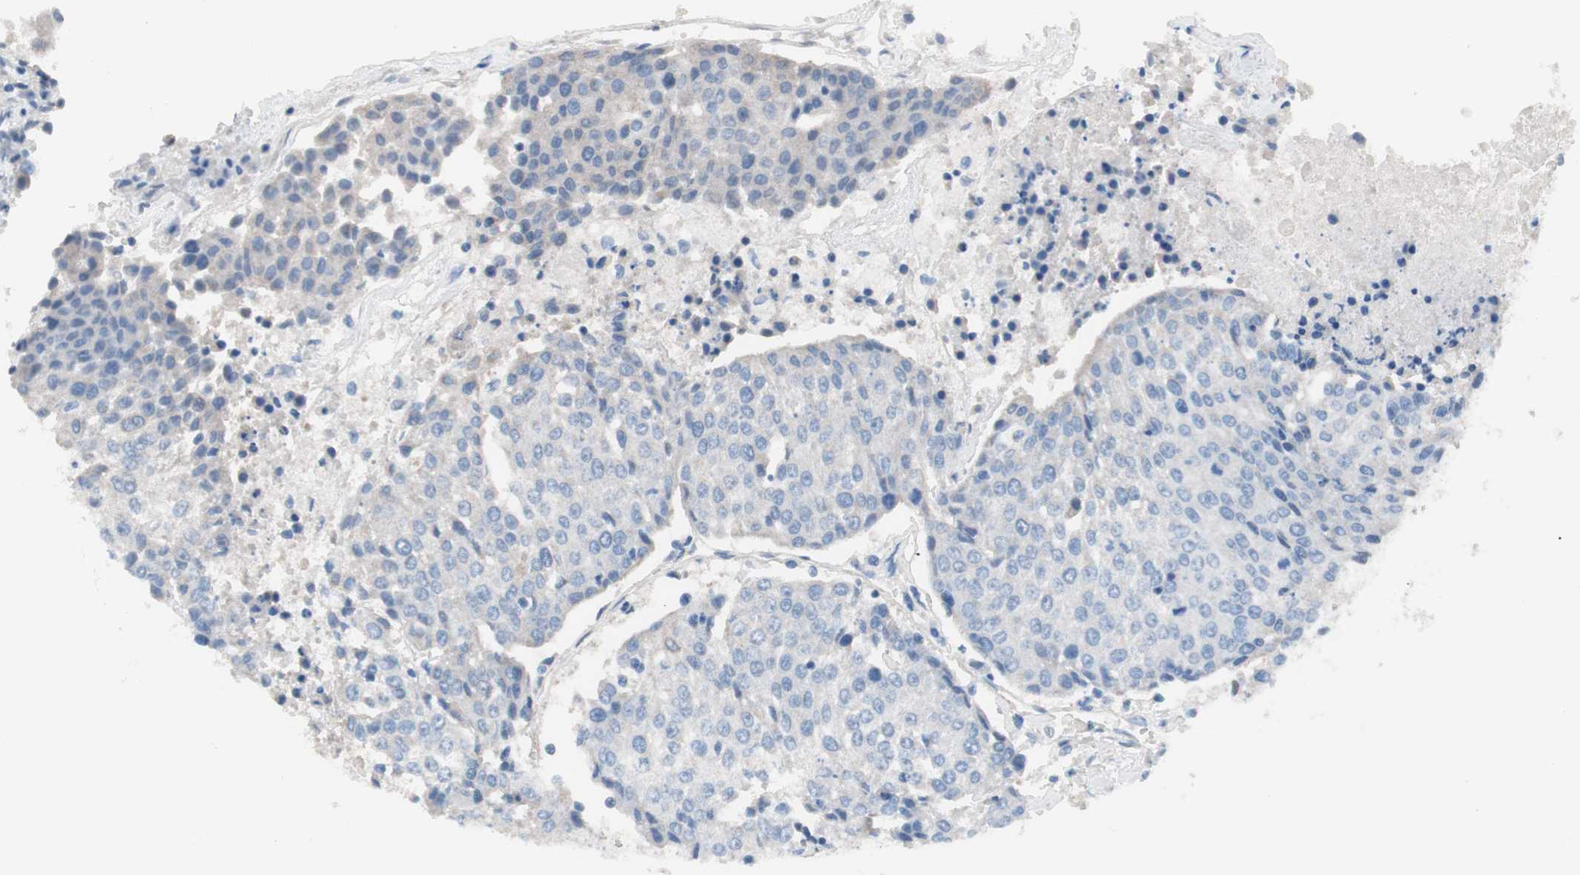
{"staining": {"intensity": "weak", "quantity": "25%-75%", "location": "cytoplasmic/membranous,nuclear"}, "tissue": "urothelial cancer", "cell_type": "Tumor cells", "image_type": "cancer", "snomed": [{"axis": "morphology", "description": "Urothelial carcinoma, High grade"}, {"axis": "topography", "description": "Urinary bladder"}], "caption": "Approximately 25%-75% of tumor cells in human urothelial cancer reveal weak cytoplasmic/membranous and nuclear protein positivity as visualized by brown immunohistochemical staining.", "gene": "IRS1", "patient": {"sex": "female", "age": 85}}